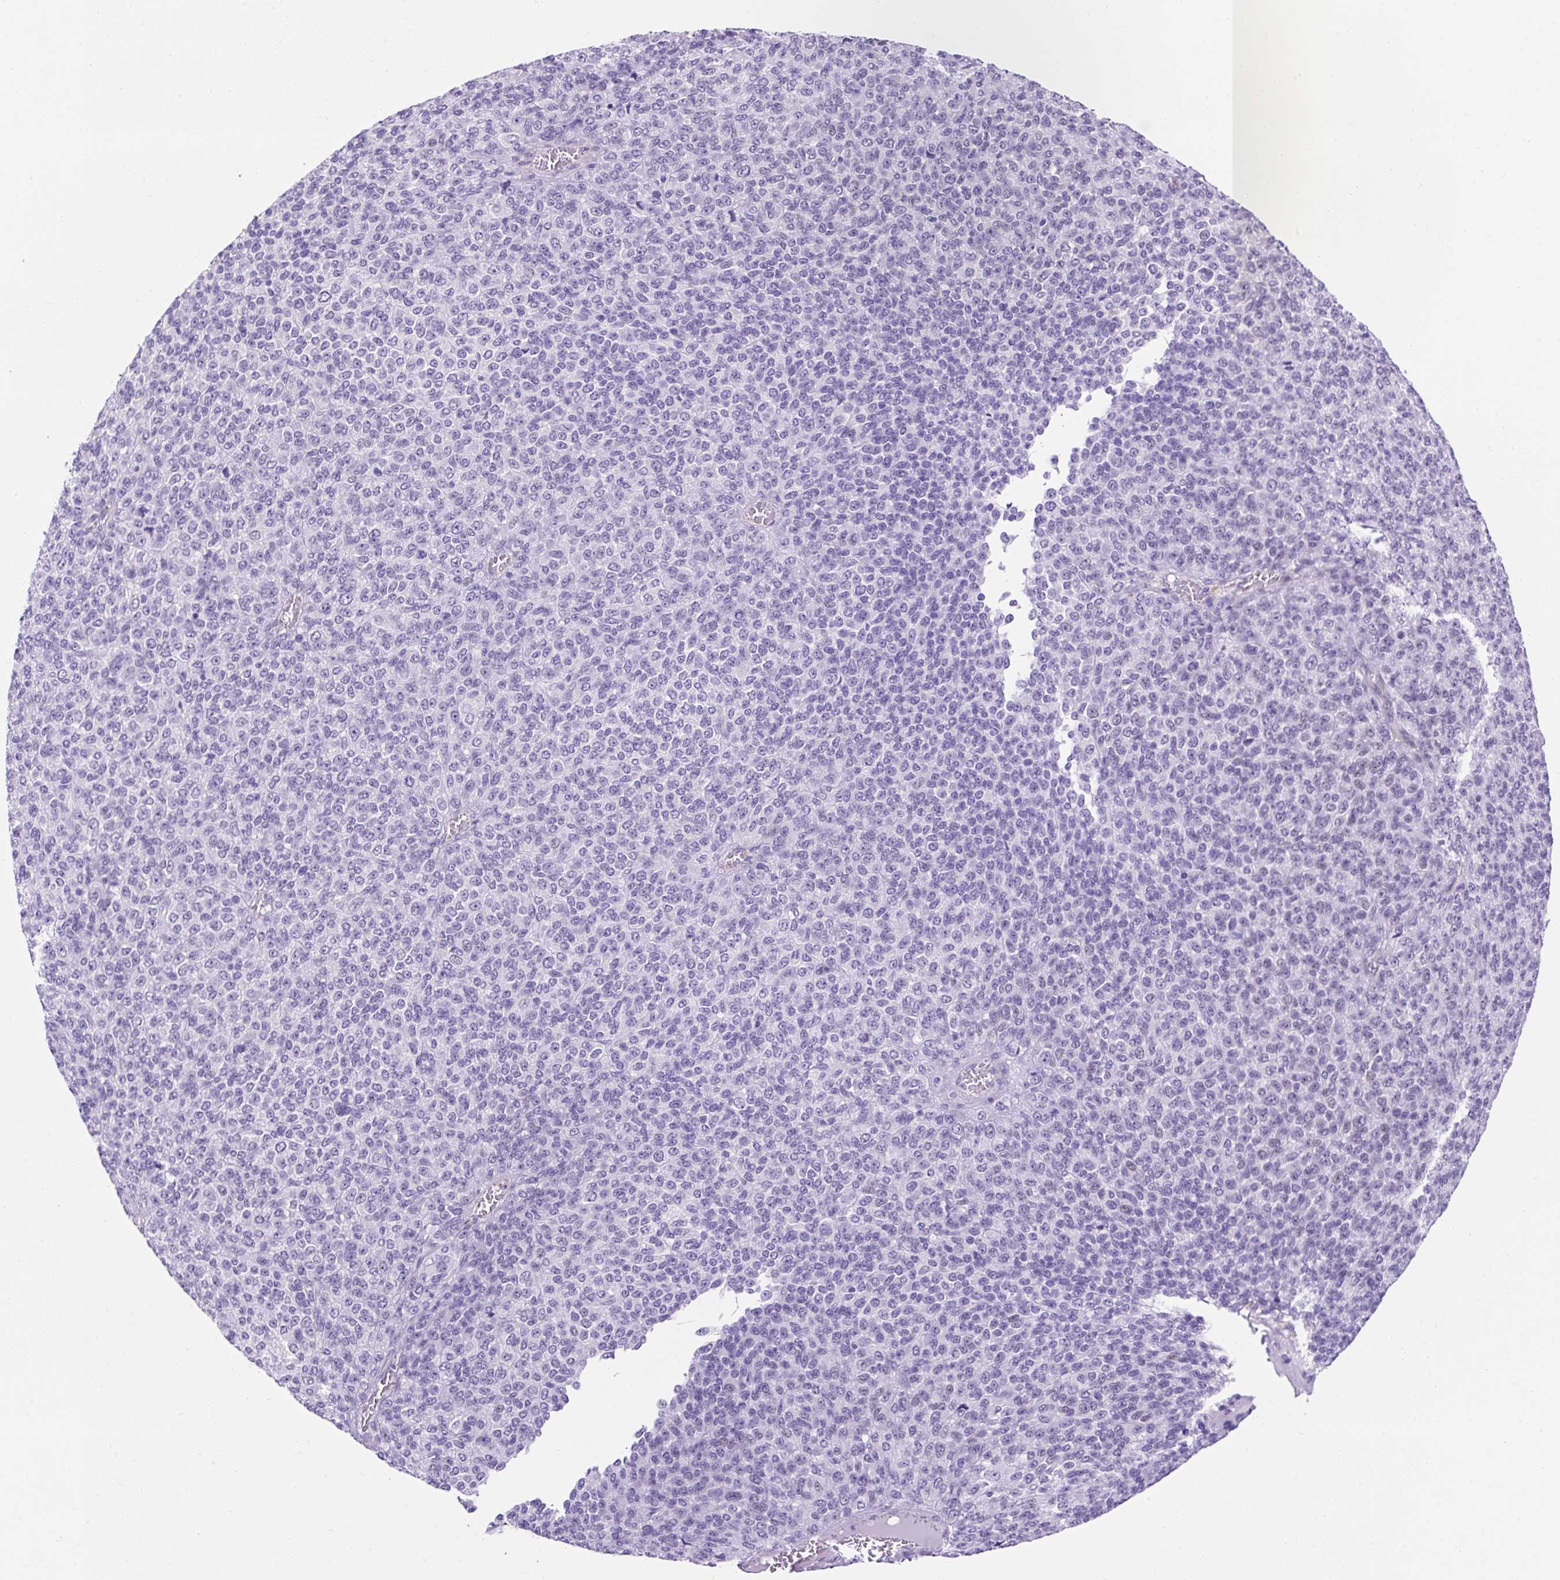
{"staining": {"intensity": "negative", "quantity": "none", "location": "none"}, "tissue": "melanoma", "cell_type": "Tumor cells", "image_type": "cancer", "snomed": [{"axis": "morphology", "description": "Malignant melanoma, Metastatic site"}, {"axis": "topography", "description": "Brain"}], "caption": "Melanoma was stained to show a protein in brown. There is no significant expression in tumor cells. (Immunohistochemistry (ihc), brightfield microscopy, high magnification).", "gene": "KRT12", "patient": {"sex": "female", "age": 56}}